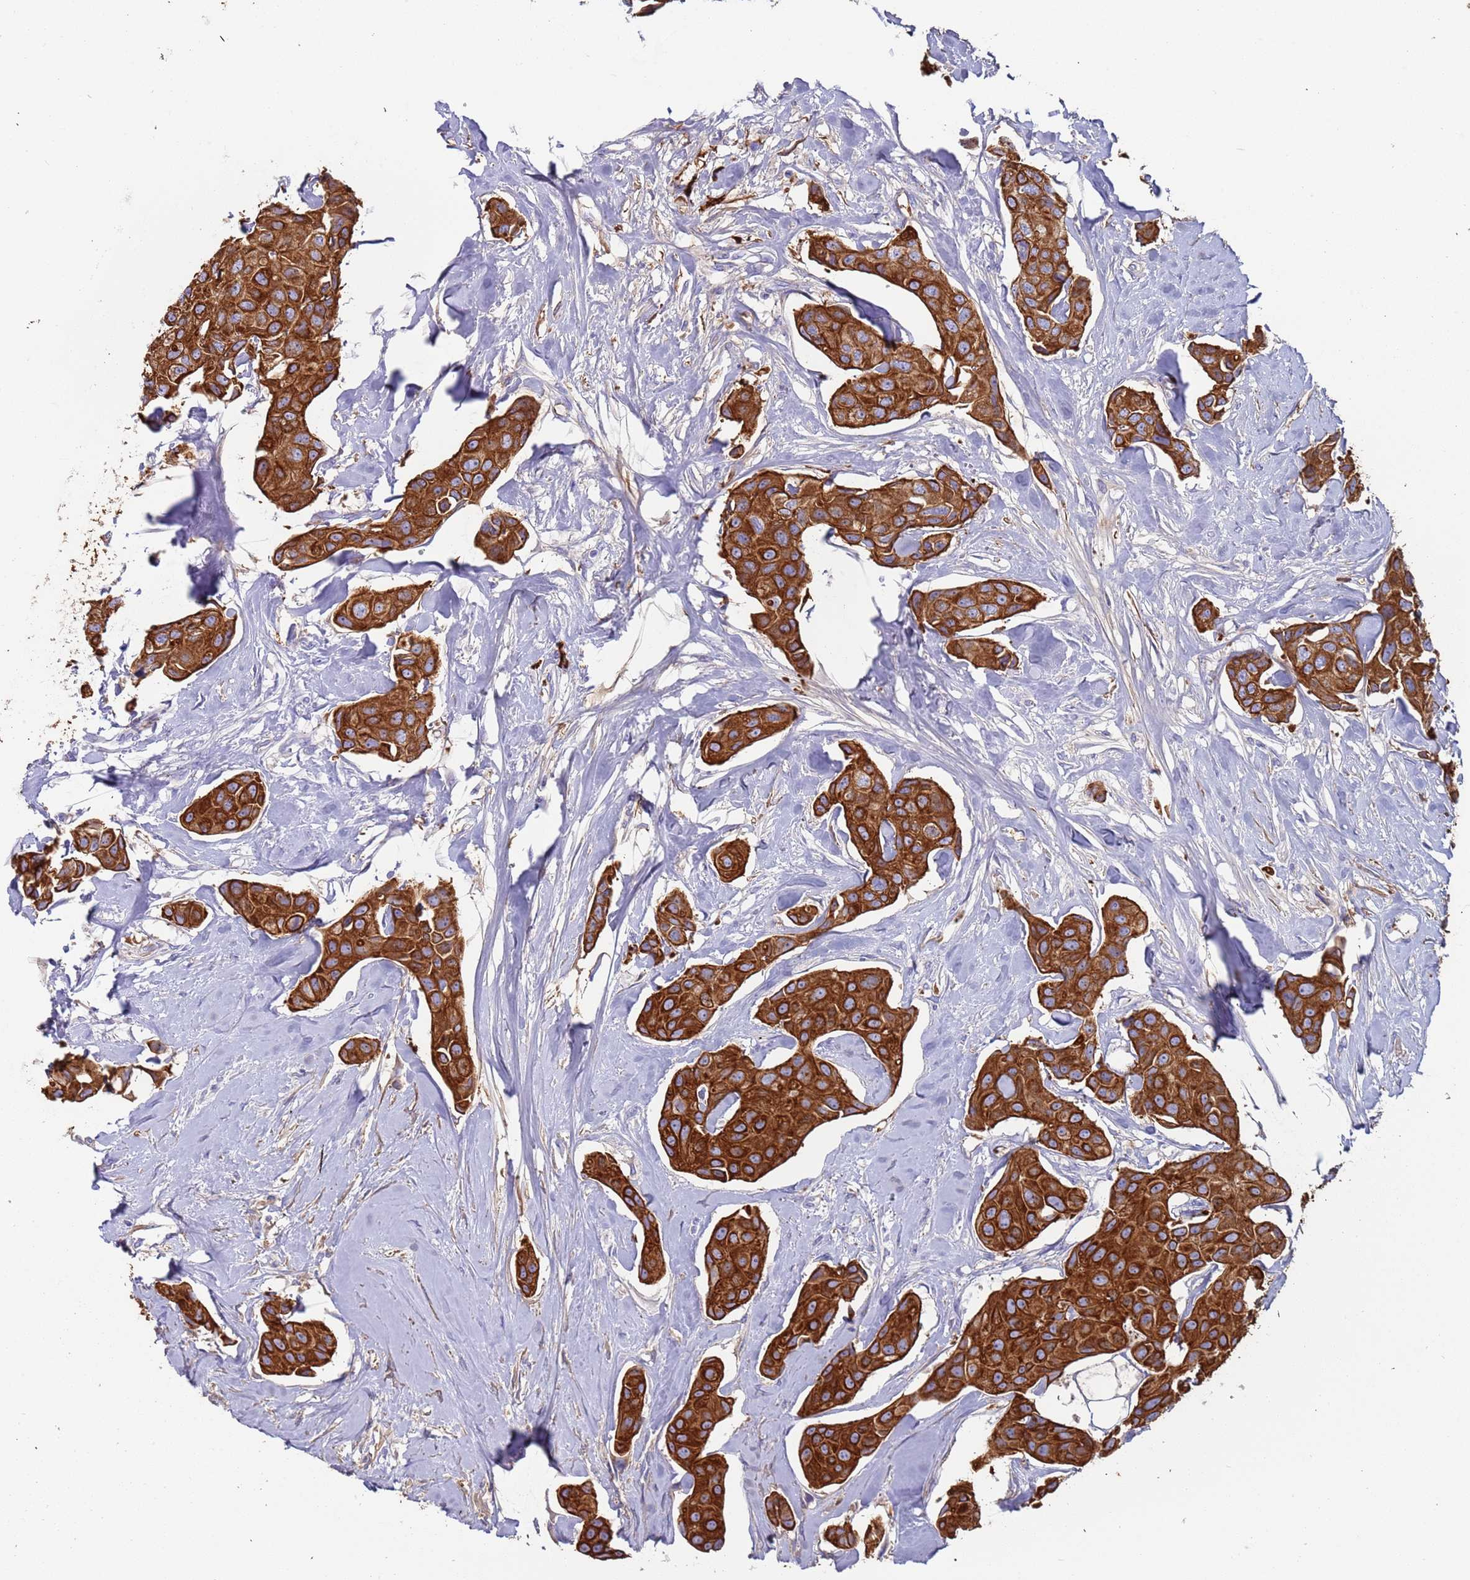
{"staining": {"intensity": "strong", "quantity": ">75%", "location": "cytoplasmic/membranous"}, "tissue": "breast cancer", "cell_type": "Tumor cells", "image_type": "cancer", "snomed": [{"axis": "morphology", "description": "Duct carcinoma"}, {"axis": "topography", "description": "Breast"}, {"axis": "topography", "description": "Lymph node"}], "caption": "This histopathology image demonstrates breast infiltrating ductal carcinoma stained with immunohistochemistry (IHC) to label a protein in brown. The cytoplasmic/membranous of tumor cells show strong positivity for the protein. Nuclei are counter-stained blue.", "gene": "CYSLTR2", "patient": {"sex": "female", "age": 80}}